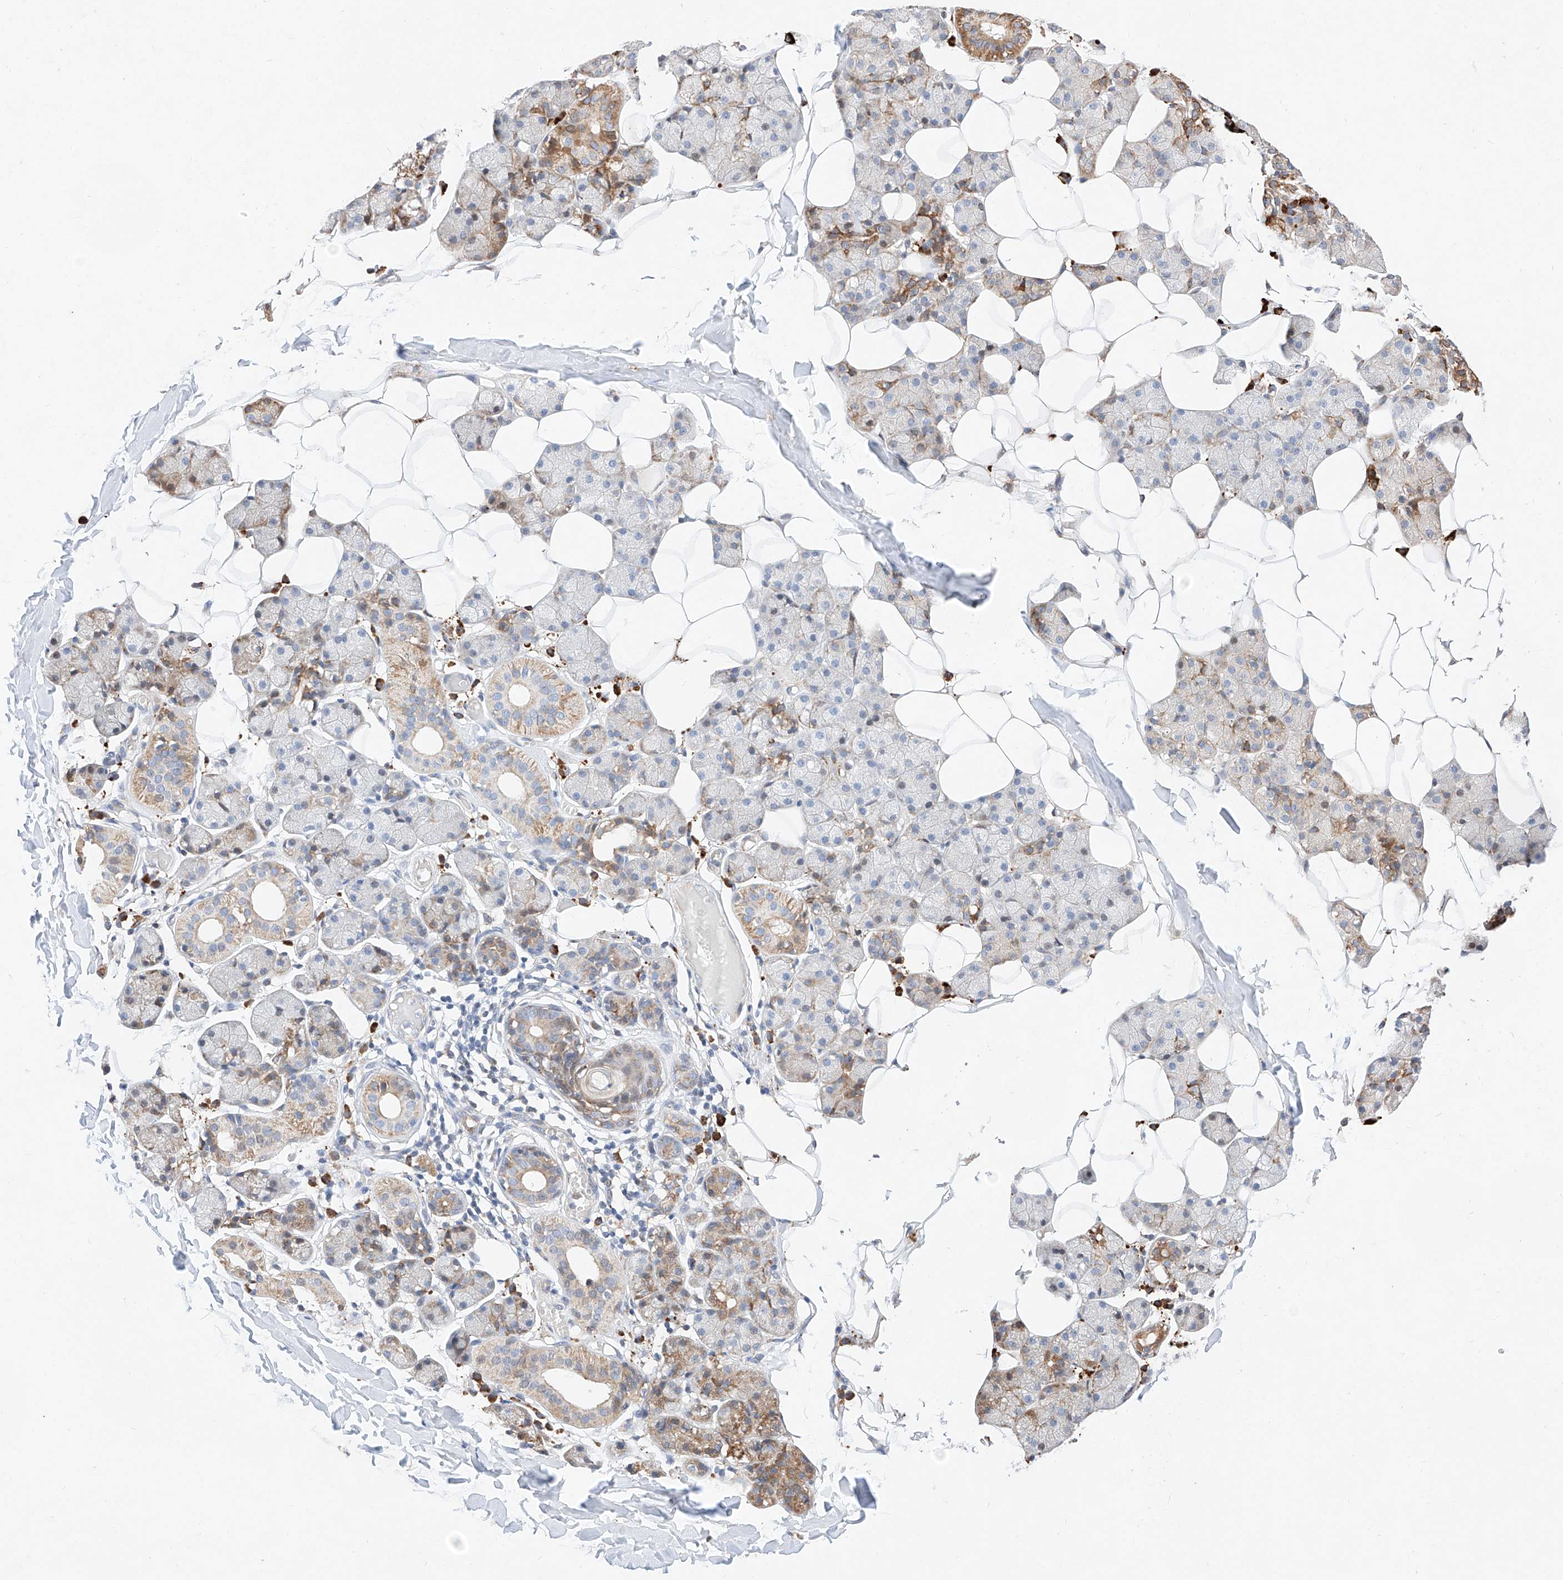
{"staining": {"intensity": "moderate", "quantity": "25%-75%", "location": "cytoplasmic/membranous"}, "tissue": "salivary gland", "cell_type": "Glandular cells", "image_type": "normal", "snomed": [{"axis": "morphology", "description": "Normal tissue, NOS"}, {"axis": "topography", "description": "Salivary gland"}], "caption": "There is medium levels of moderate cytoplasmic/membranous staining in glandular cells of unremarkable salivary gland, as demonstrated by immunohistochemical staining (brown color).", "gene": "ATP9B", "patient": {"sex": "female", "age": 33}}